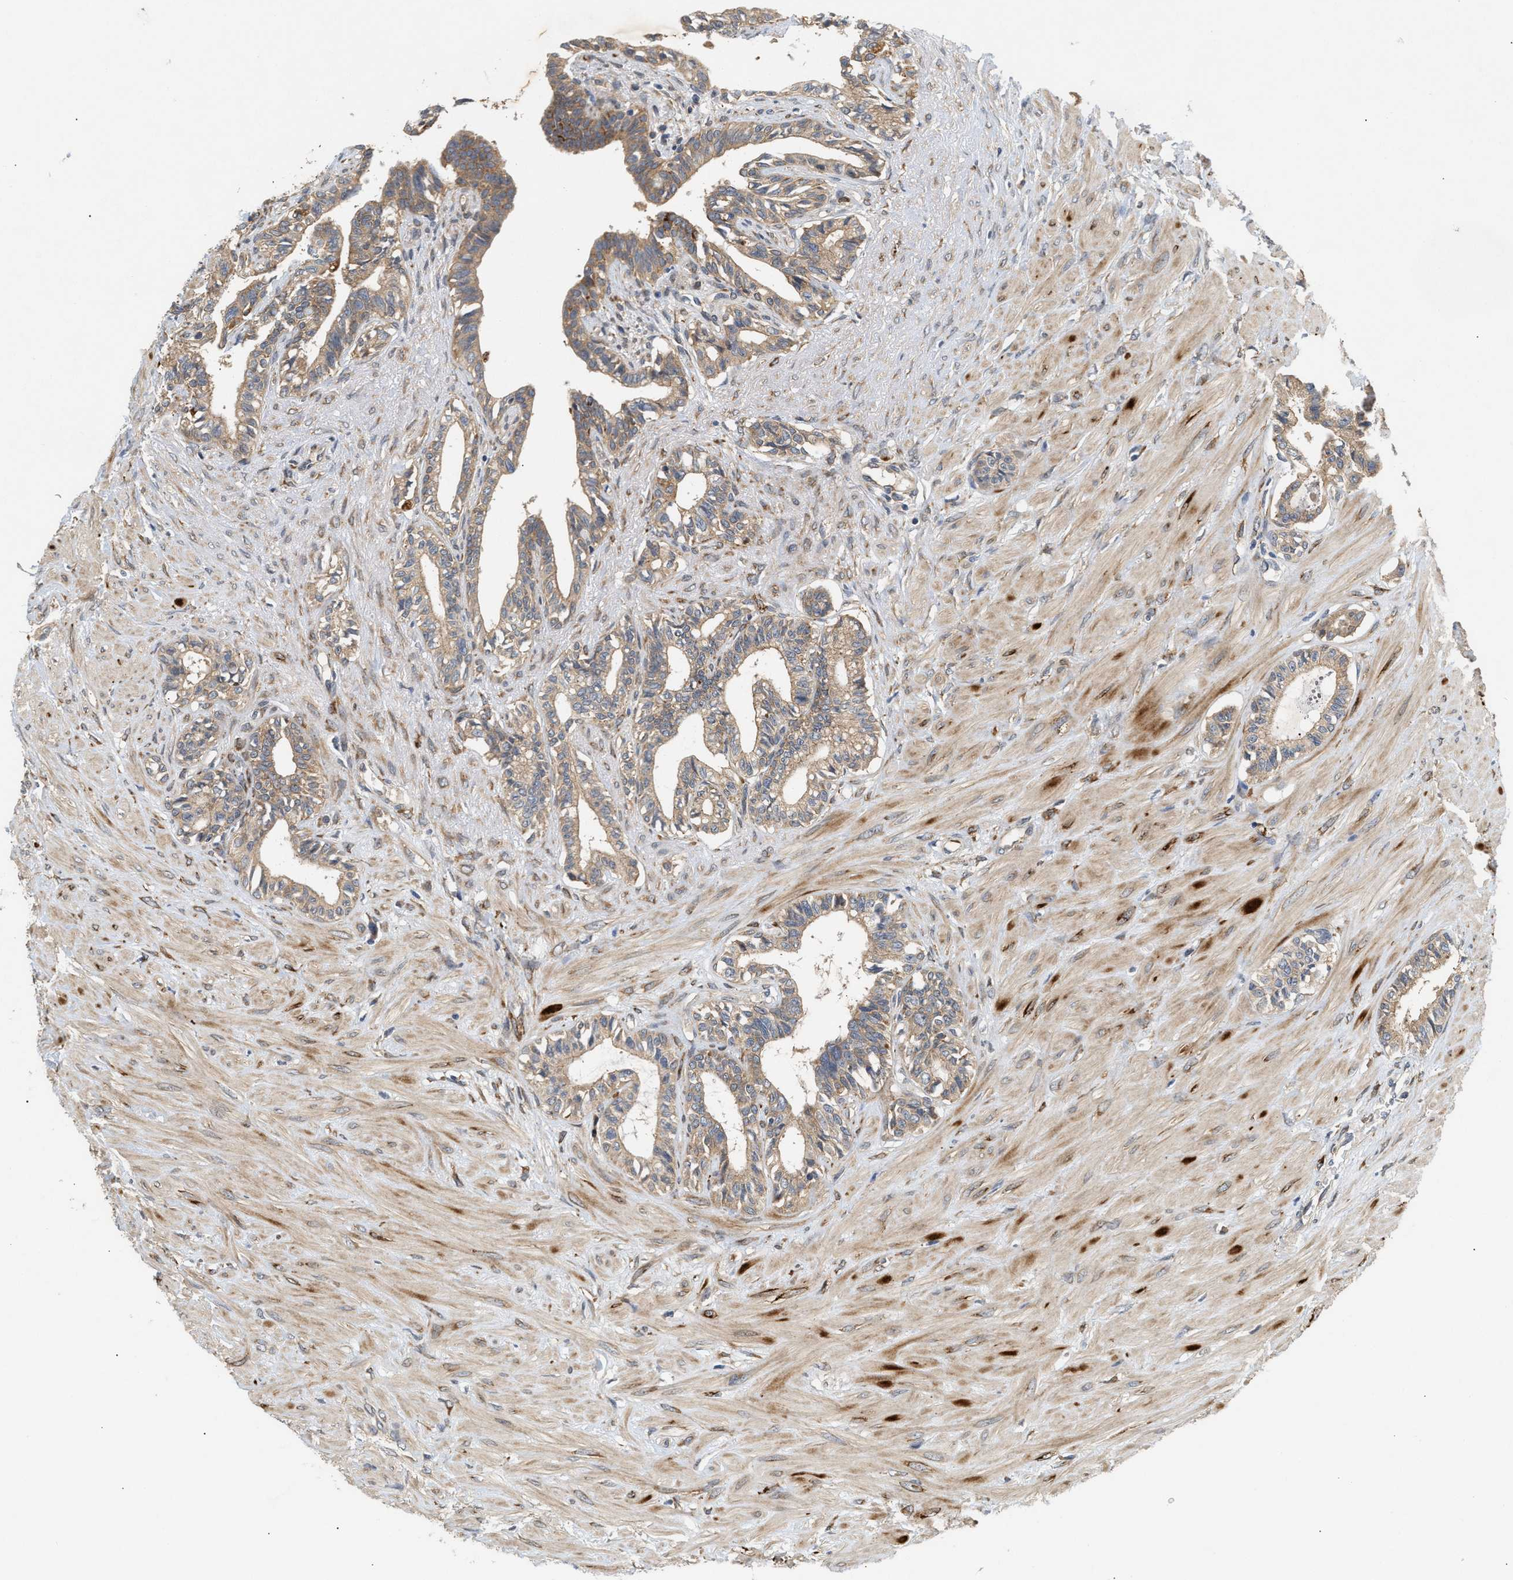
{"staining": {"intensity": "moderate", "quantity": ">75%", "location": "cytoplasmic/membranous"}, "tissue": "seminal vesicle", "cell_type": "Glandular cells", "image_type": "normal", "snomed": [{"axis": "morphology", "description": "Normal tissue, NOS"}, {"axis": "morphology", "description": "Adenocarcinoma, High grade"}, {"axis": "topography", "description": "Prostate"}, {"axis": "topography", "description": "Seminal veicle"}], "caption": "Immunohistochemical staining of unremarkable seminal vesicle demonstrates medium levels of moderate cytoplasmic/membranous staining in approximately >75% of glandular cells.", "gene": "PLCD1", "patient": {"sex": "male", "age": 55}}